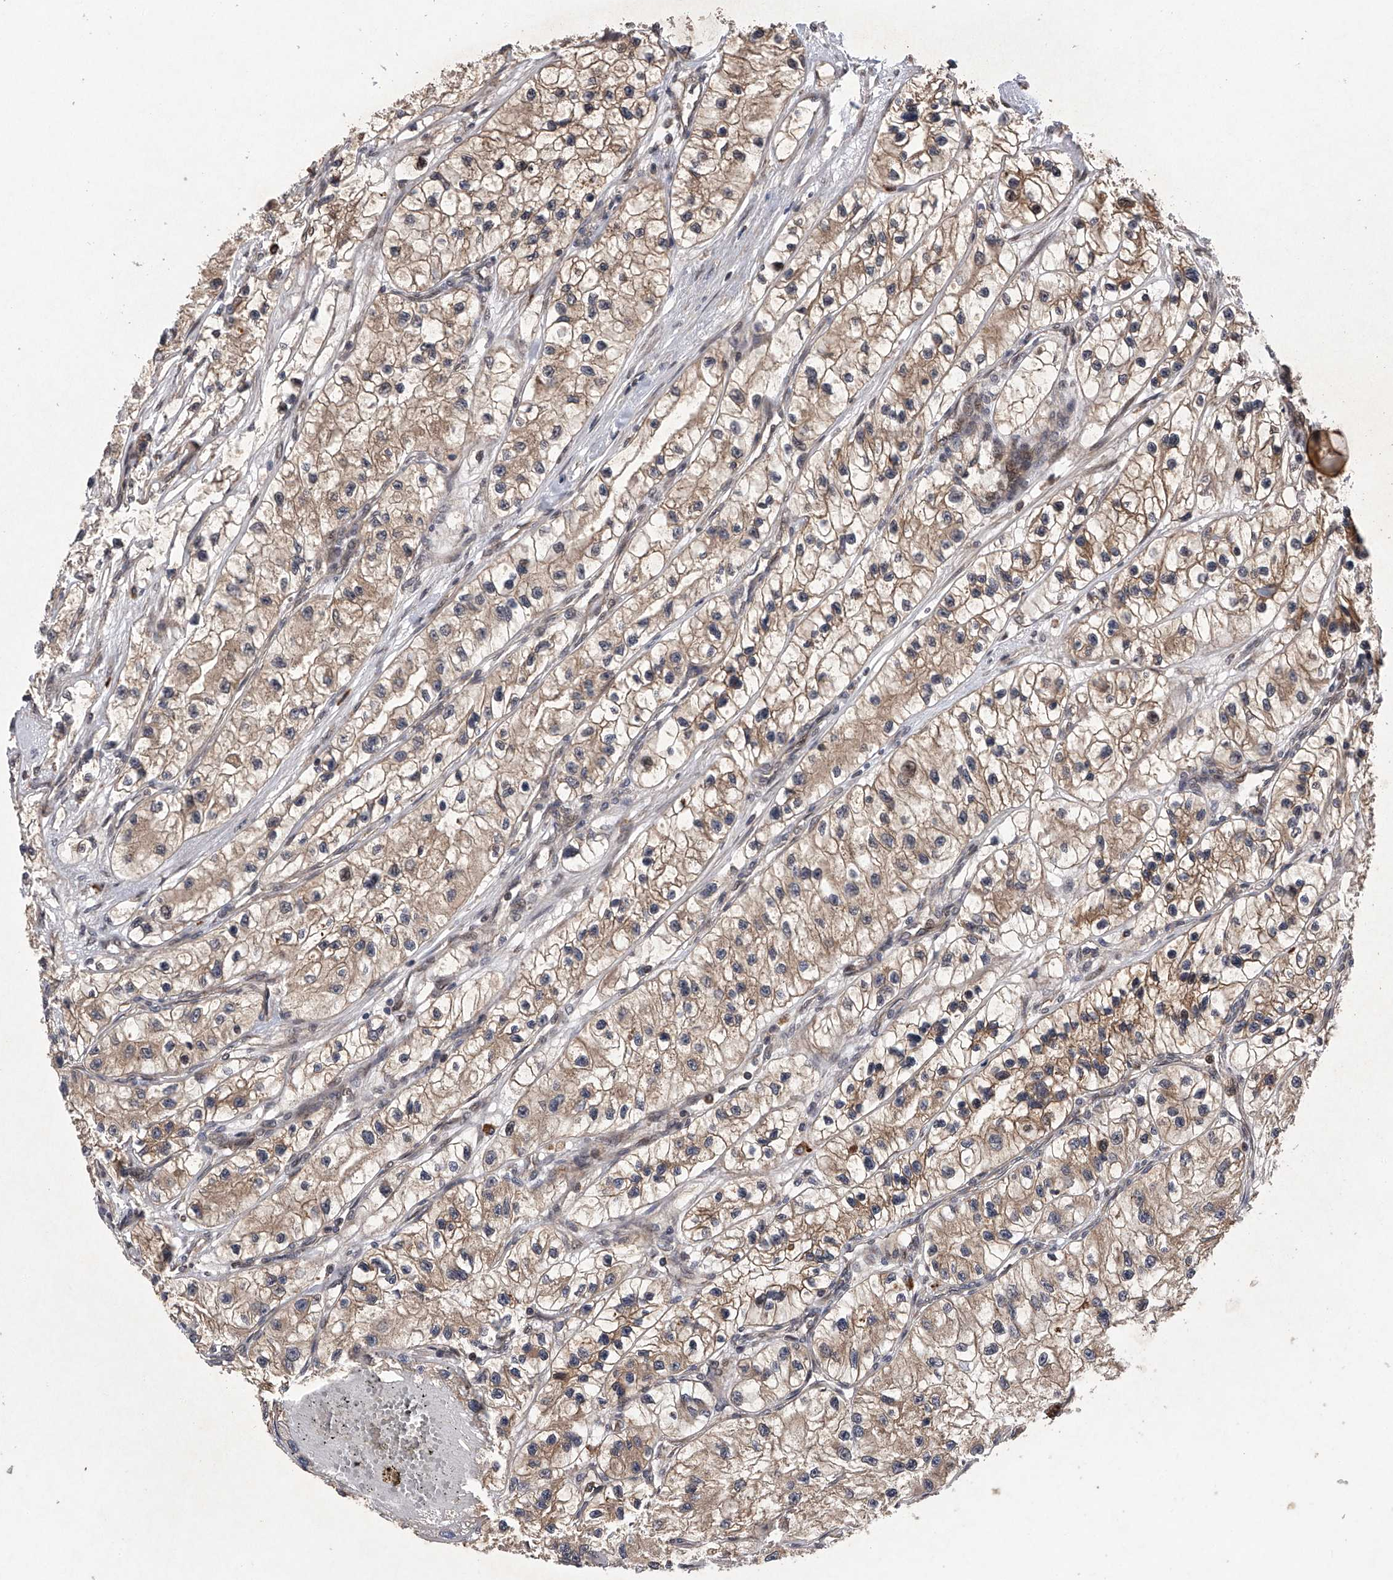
{"staining": {"intensity": "weak", "quantity": ">75%", "location": "cytoplasmic/membranous"}, "tissue": "renal cancer", "cell_type": "Tumor cells", "image_type": "cancer", "snomed": [{"axis": "morphology", "description": "Adenocarcinoma, NOS"}, {"axis": "topography", "description": "Kidney"}], "caption": "Immunohistochemistry micrograph of neoplastic tissue: renal adenocarcinoma stained using immunohistochemistry (IHC) shows low levels of weak protein expression localized specifically in the cytoplasmic/membranous of tumor cells, appearing as a cytoplasmic/membranous brown color.", "gene": "MAP3K11", "patient": {"sex": "female", "age": 57}}